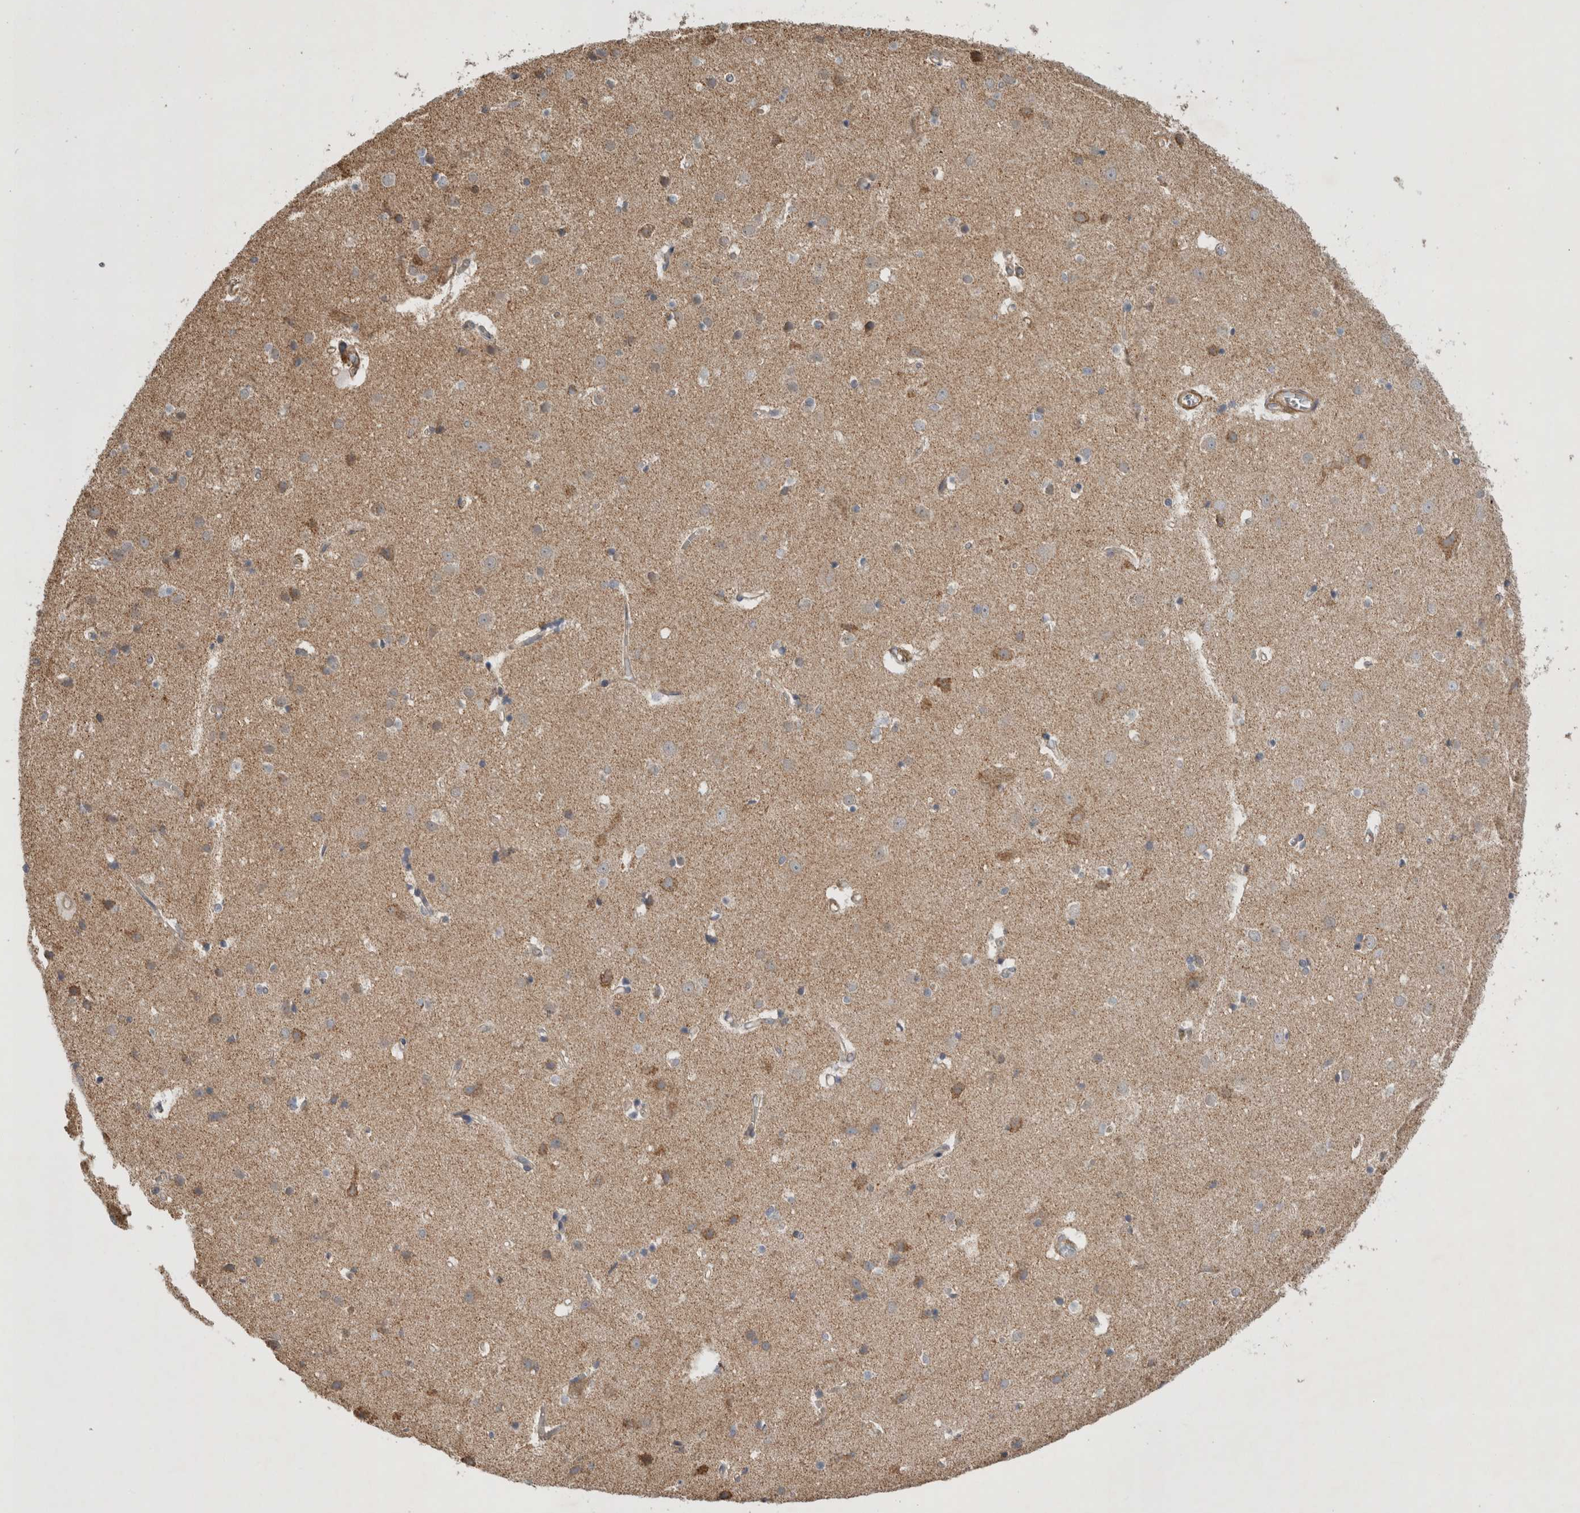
{"staining": {"intensity": "negative", "quantity": "none", "location": "none"}, "tissue": "cerebral cortex", "cell_type": "Endothelial cells", "image_type": "normal", "snomed": [{"axis": "morphology", "description": "Normal tissue, NOS"}, {"axis": "topography", "description": "Cerebral cortex"}], "caption": "Histopathology image shows no significant protein positivity in endothelial cells of unremarkable cerebral cortex.", "gene": "SFXN2", "patient": {"sex": "male", "age": 54}}